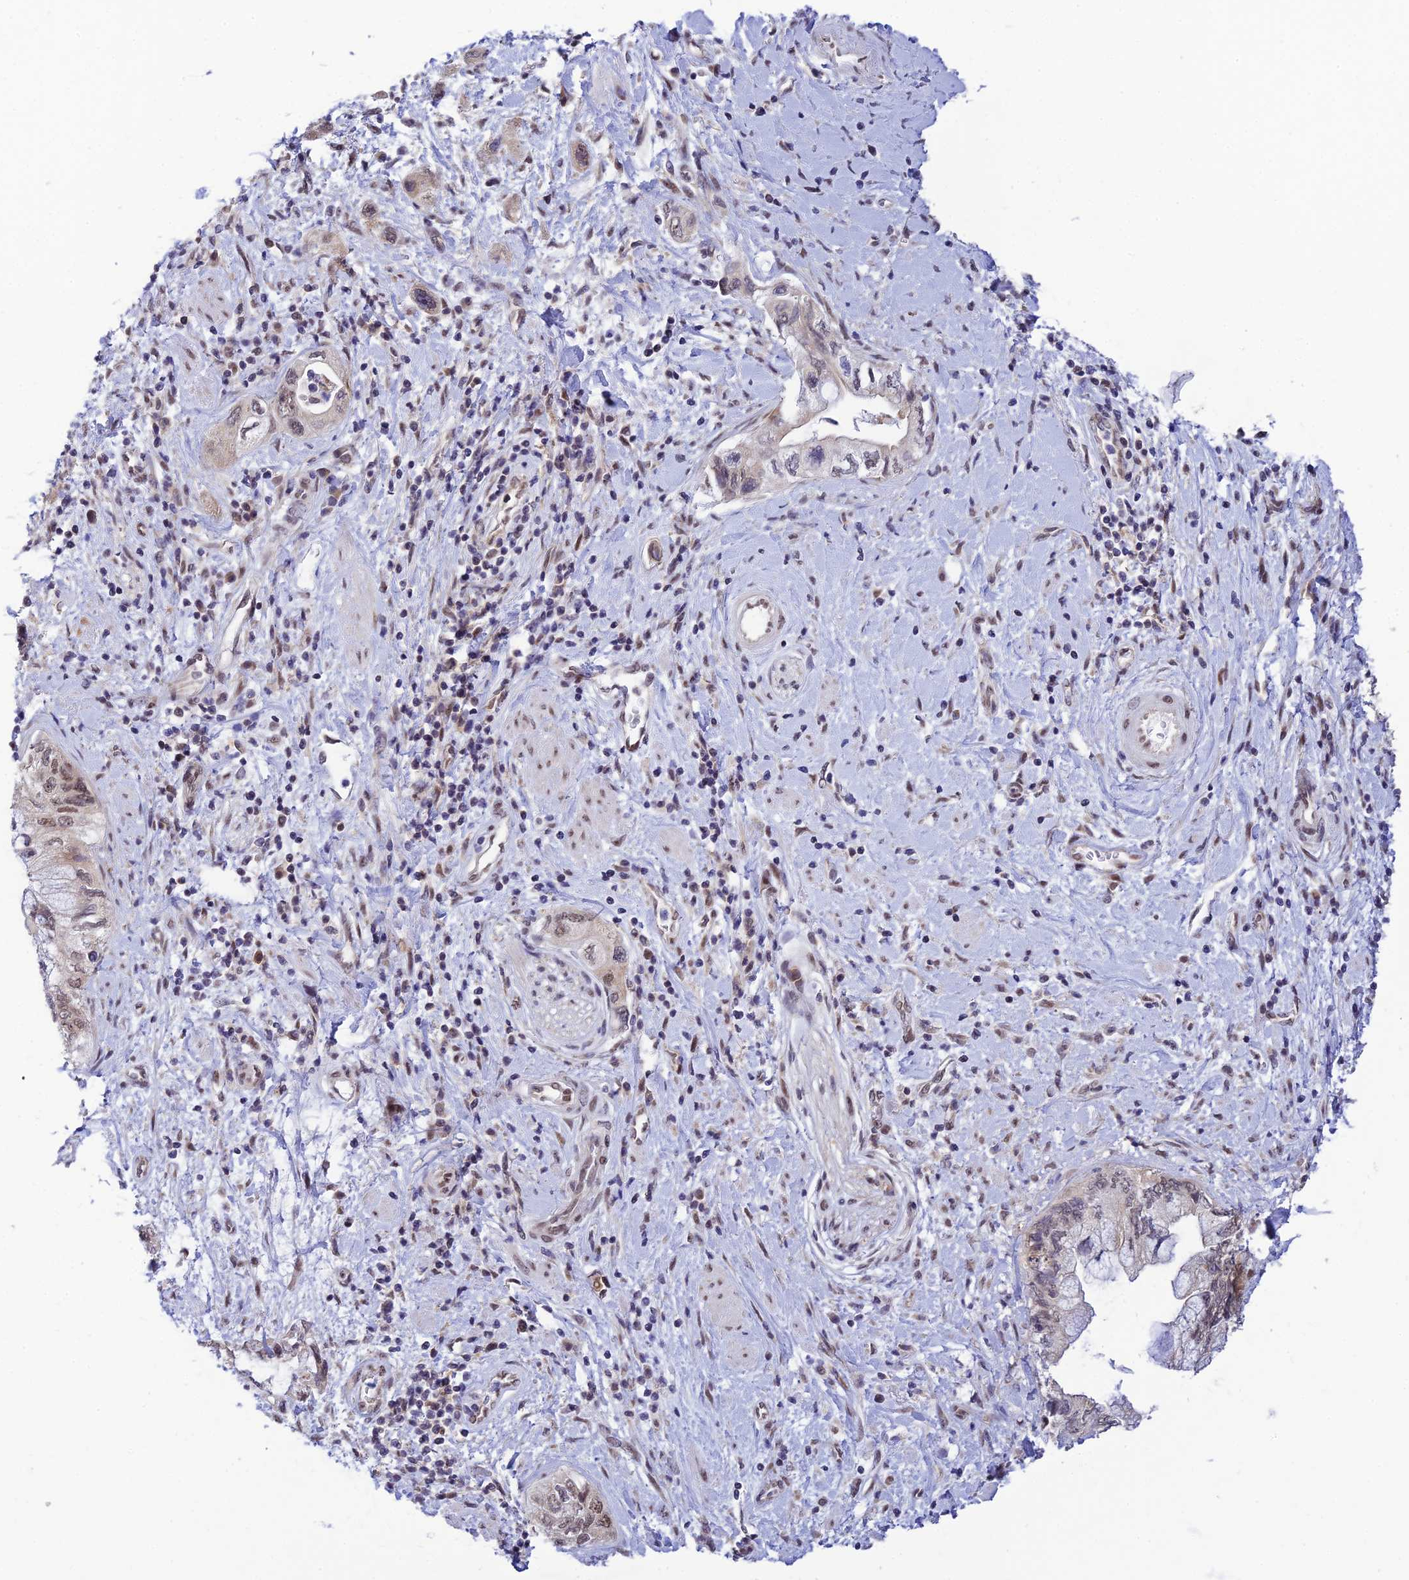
{"staining": {"intensity": "weak", "quantity": ">75%", "location": "nuclear"}, "tissue": "pancreatic cancer", "cell_type": "Tumor cells", "image_type": "cancer", "snomed": [{"axis": "morphology", "description": "Adenocarcinoma, NOS"}, {"axis": "topography", "description": "Pancreas"}], "caption": "Pancreatic cancer (adenocarcinoma) tissue reveals weak nuclear staining in about >75% of tumor cells", "gene": "C2orf49", "patient": {"sex": "female", "age": 73}}